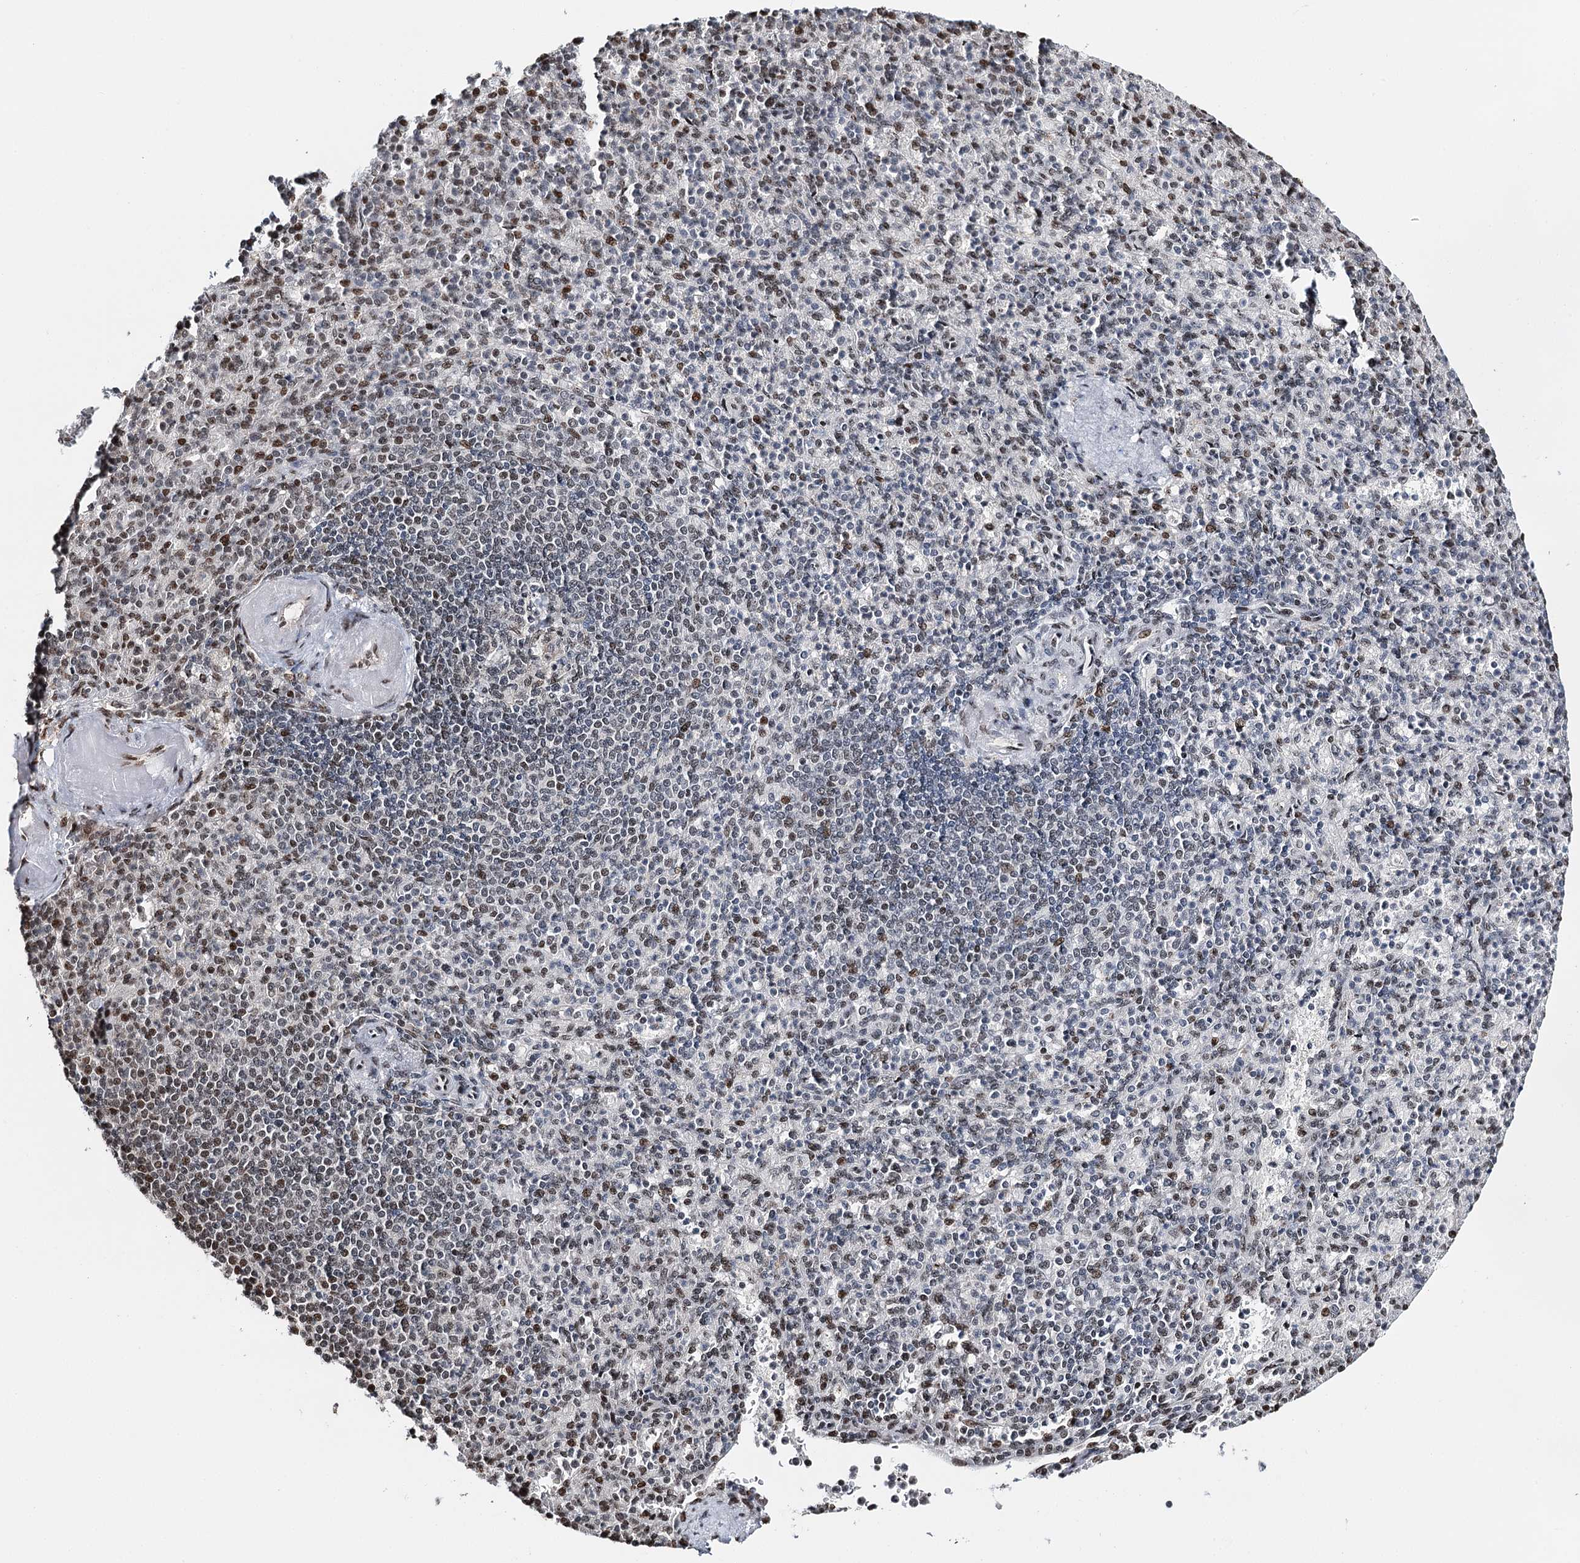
{"staining": {"intensity": "moderate", "quantity": "25%-75%", "location": "nuclear"}, "tissue": "spleen", "cell_type": "Cells in red pulp", "image_type": "normal", "snomed": [{"axis": "morphology", "description": "Normal tissue, NOS"}, {"axis": "topography", "description": "Spleen"}], "caption": "Immunohistochemical staining of normal spleen exhibits 25%-75% levels of moderate nuclear protein positivity in about 25%-75% of cells in red pulp.", "gene": "RPS27A", "patient": {"sex": "female", "age": 74}}